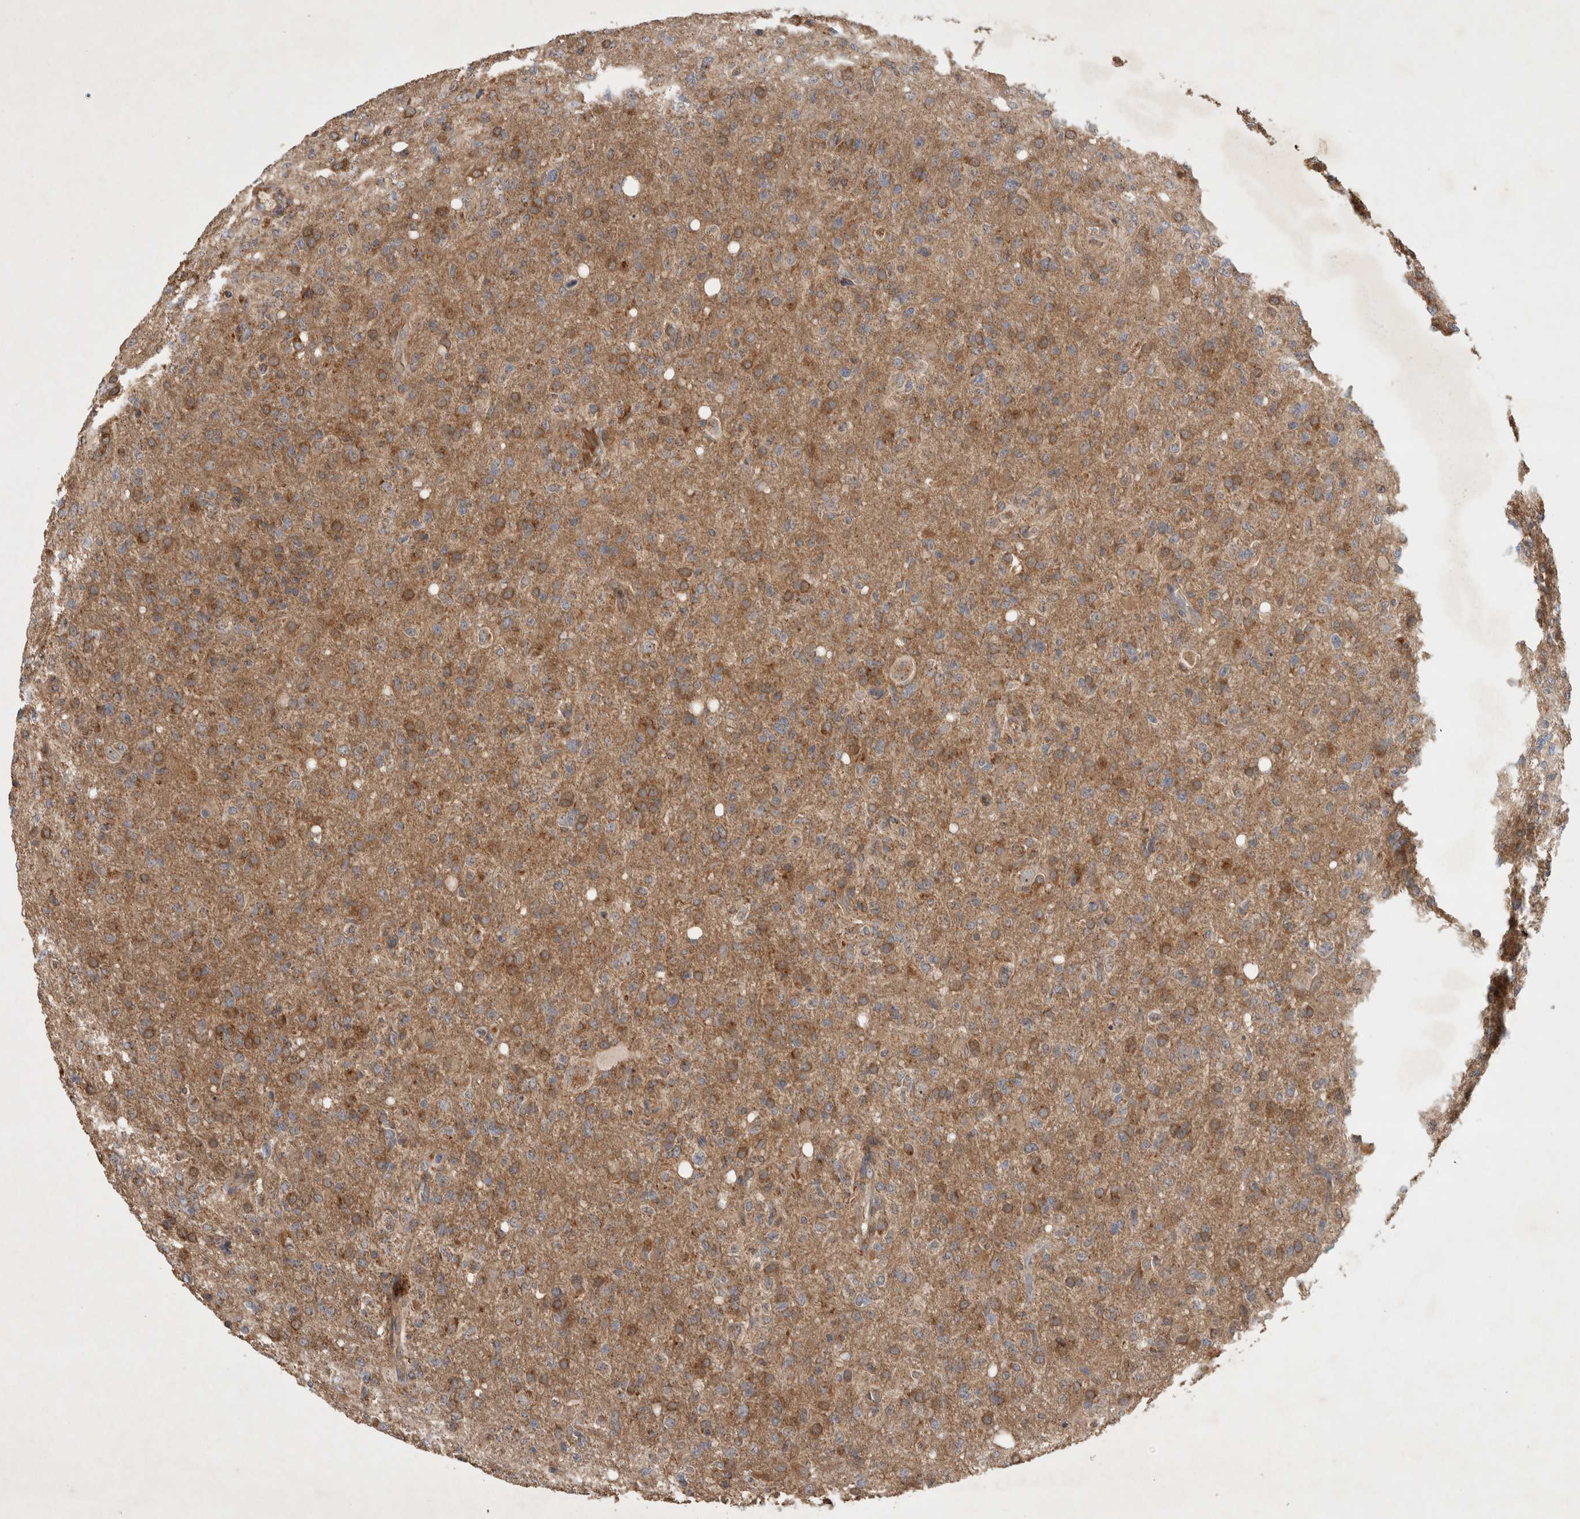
{"staining": {"intensity": "moderate", "quantity": "25%-75%", "location": "cytoplasmic/membranous"}, "tissue": "glioma", "cell_type": "Tumor cells", "image_type": "cancer", "snomed": [{"axis": "morphology", "description": "Glioma, malignant, High grade"}, {"axis": "topography", "description": "Brain"}], "caption": "Immunohistochemistry (IHC) photomicrograph of neoplastic tissue: malignant glioma (high-grade) stained using IHC shows medium levels of moderate protein expression localized specifically in the cytoplasmic/membranous of tumor cells, appearing as a cytoplasmic/membranous brown color.", "gene": "SERAC1", "patient": {"sex": "female", "age": 57}}